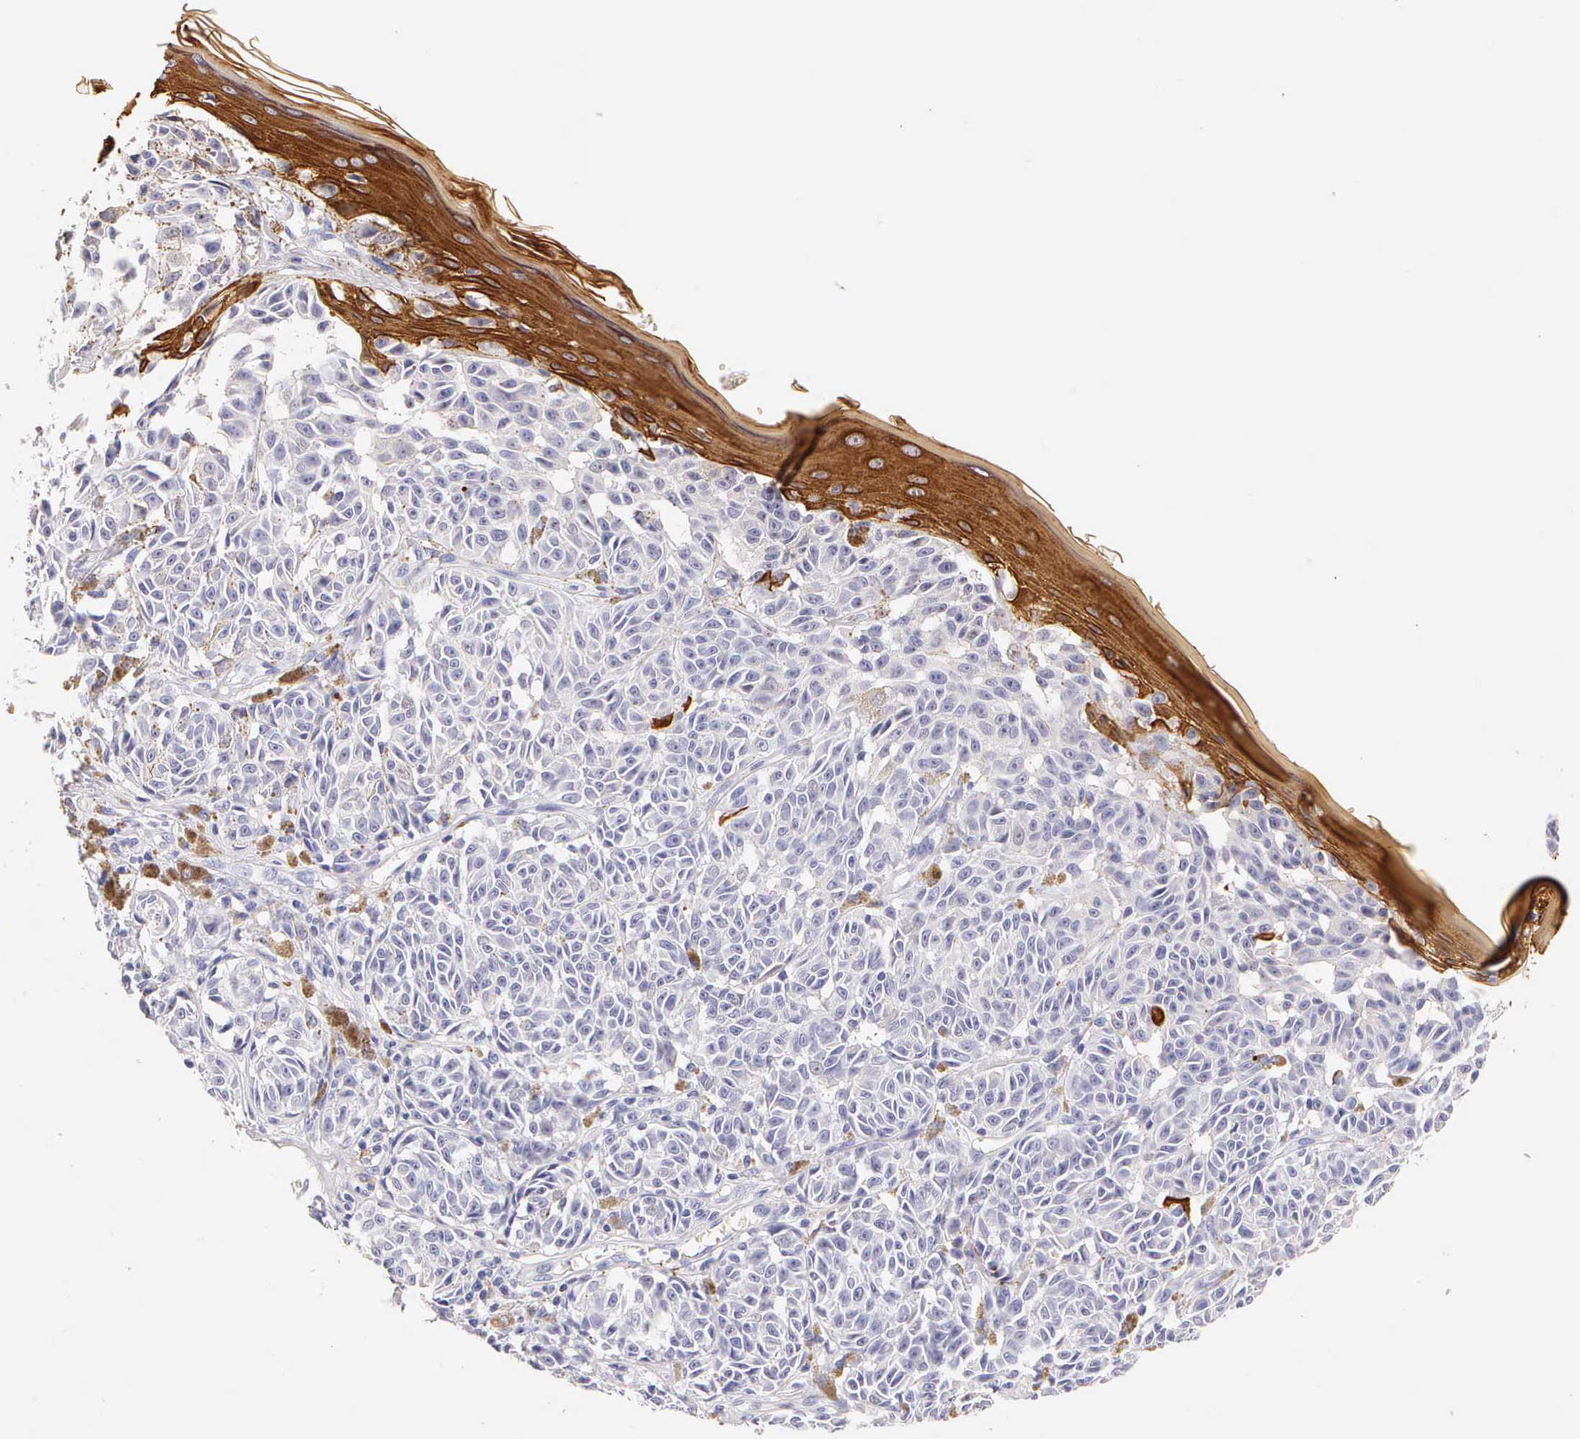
{"staining": {"intensity": "negative", "quantity": "none", "location": "none"}, "tissue": "melanoma", "cell_type": "Tumor cells", "image_type": "cancer", "snomed": [{"axis": "morphology", "description": "Malignant melanoma, NOS"}, {"axis": "topography", "description": "Skin"}], "caption": "A high-resolution image shows immunohistochemistry (IHC) staining of melanoma, which shows no significant expression in tumor cells.", "gene": "KRT17", "patient": {"sex": "male", "age": 49}}